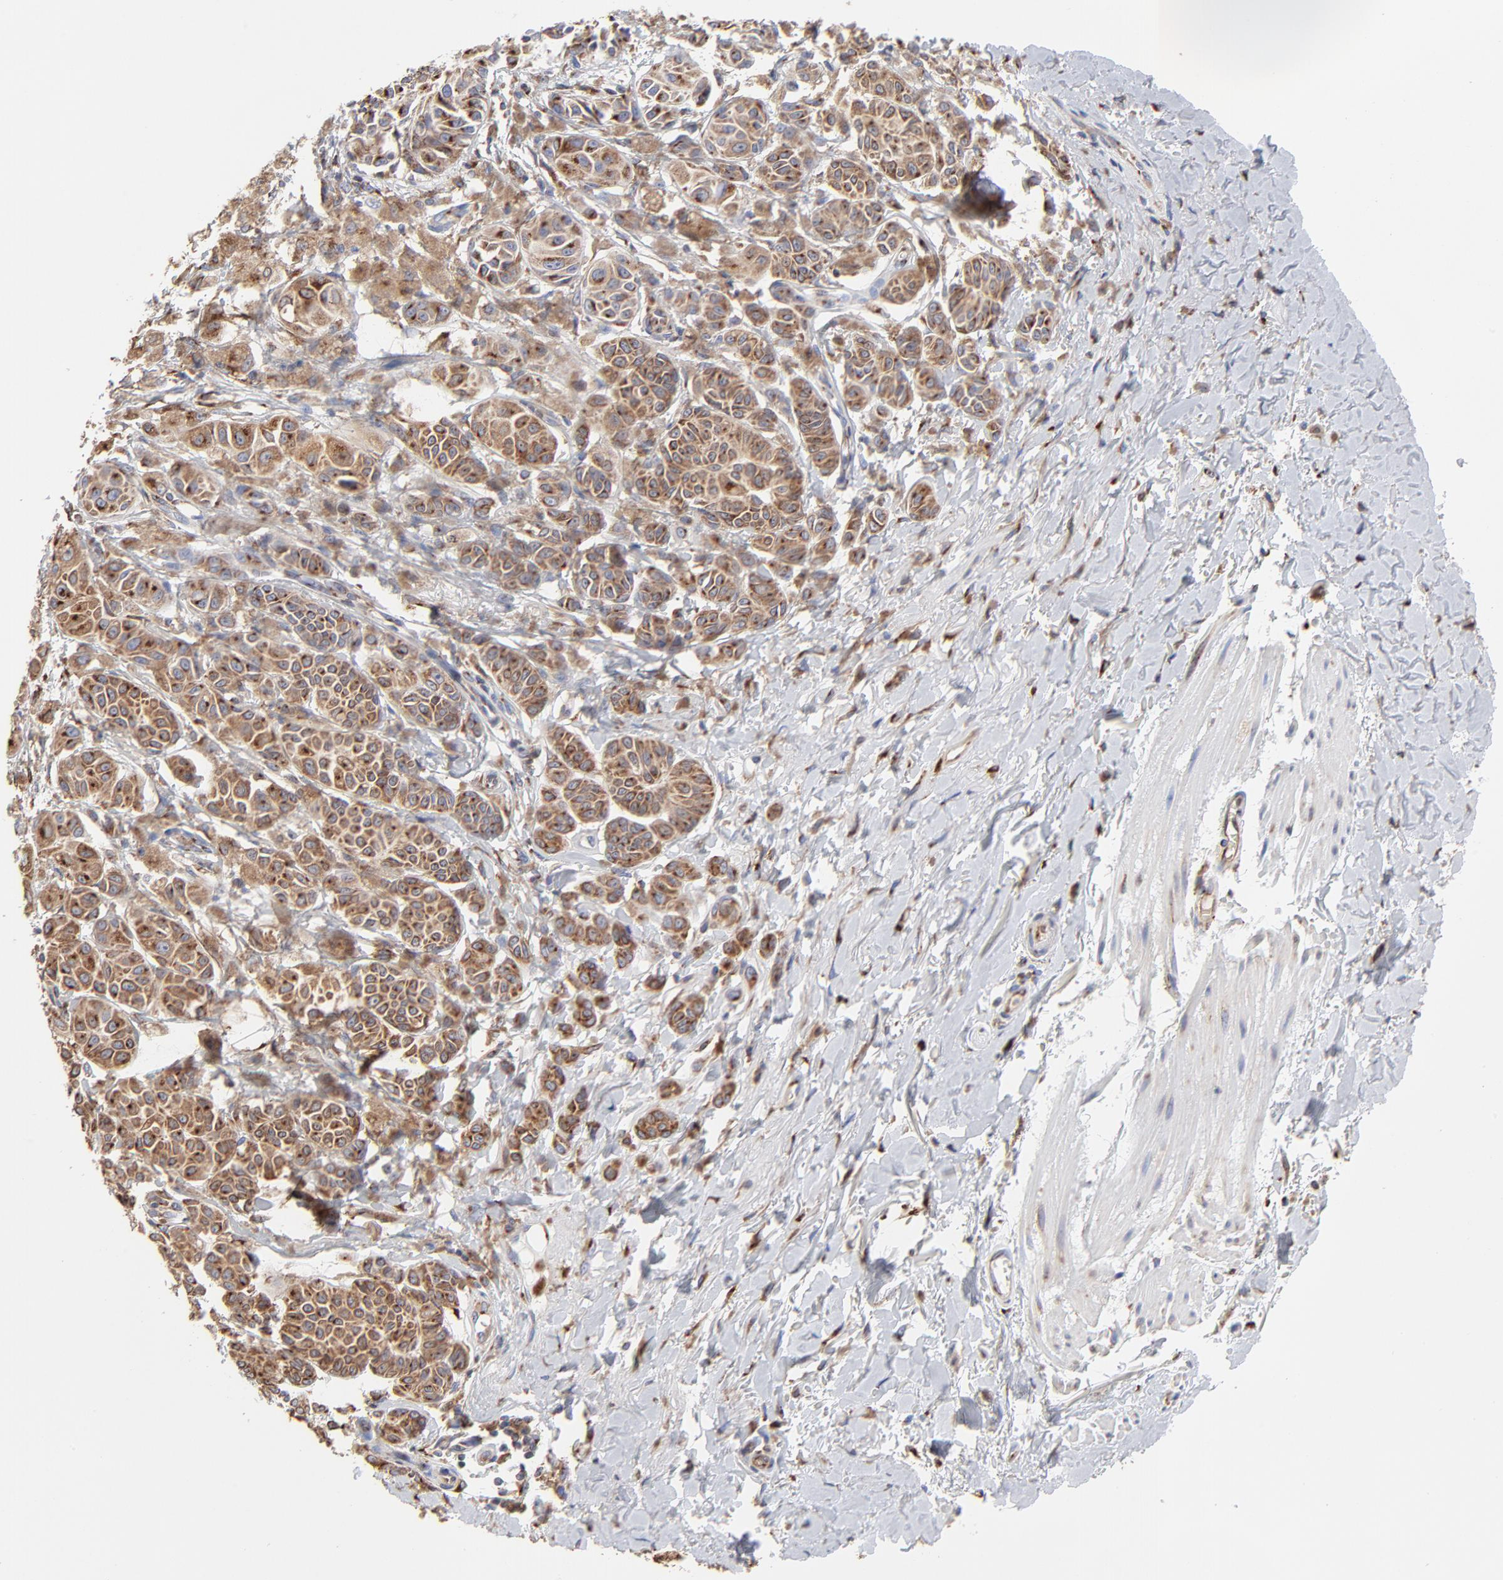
{"staining": {"intensity": "moderate", "quantity": ">75%", "location": "cytoplasmic/membranous"}, "tissue": "melanoma", "cell_type": "Tumor cells", "image_type": "cancer", "snomed": [{"axis": "morphology", "description": "Malignant melanoma, NOS"}, {"axis": "topography", "description": "Skin"}], "caption": "Immunohistochemical staining of human melanoma reveals moderate cytoplasmic/membranous protein positivity in about >75% of tumor cells. The protein is stained brown, and the nuclei are stained in blue (DAB (3,3'-diaminobenzidine) IHC with brightfield microscopy, high magnification).", "gene": "LMAN1", "patient": {"sex": "male", "age": 76}}